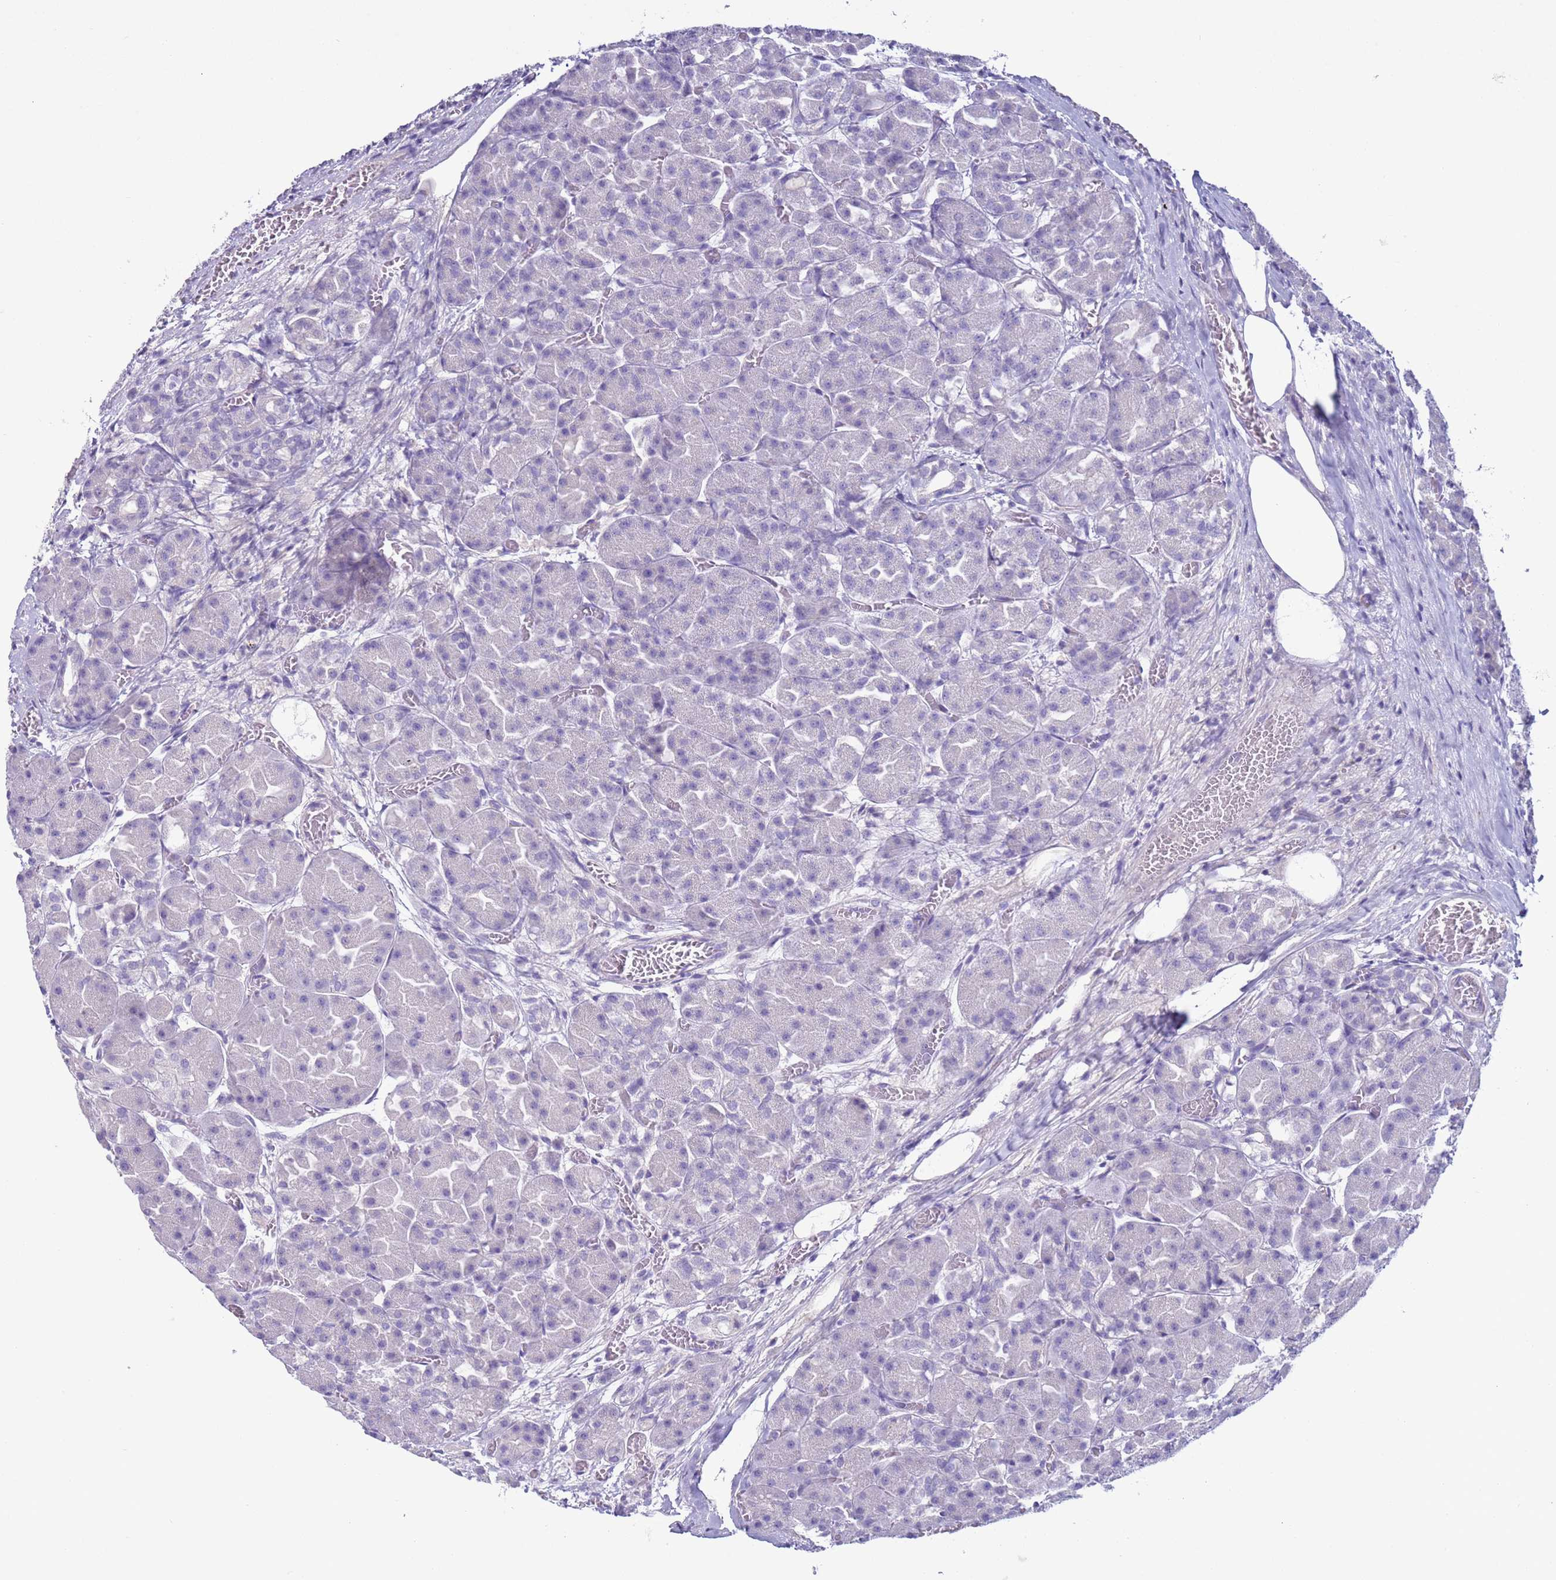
{"staining": {"intensity": "negative", "quantity": "none", "location": "none"}, "tissue": "pancreas", "cell_type": "Exocrine glandular cells", "image_type": "normal", "snomed": [{"axis": "morphology", "description": "Normal tissue, NOS"}, {"axis": "topography", "description": "Pancreas"}], "caption": "DAB immunohistochemical staining of benign human pancreas displays no significant staining in exocrine glandular cells. (Stains: DAB (3,3'-diaminobenzidine) immunohistochemistry (IHC) with hematoxylin counter stain, Microscopy: brightfield microscopy at high magnification).", "gene": "NPAP1", "patient": {"sex": "male", "age": 63}}